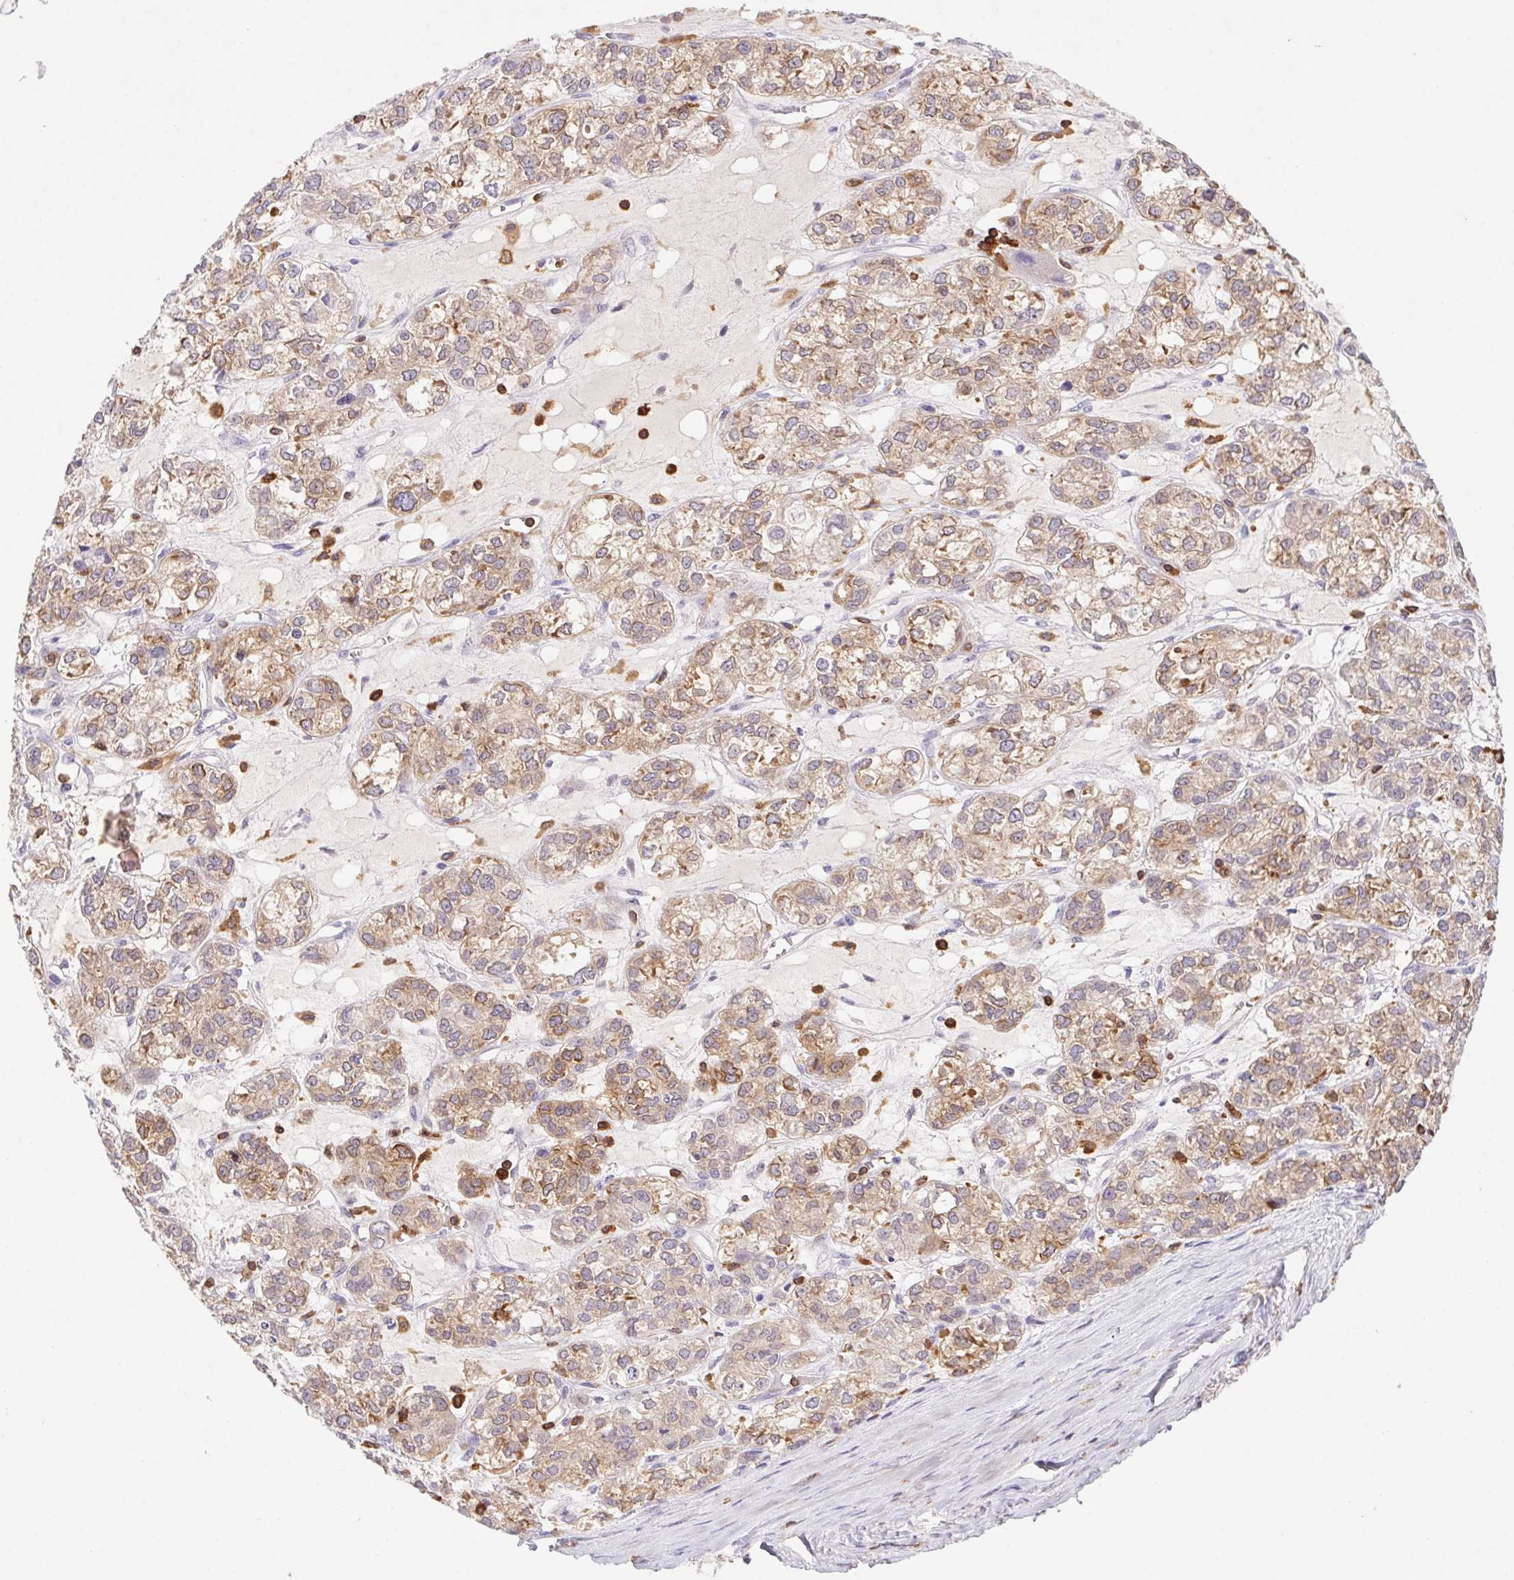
{"staining": {"intensity": "moderate", "quantity": ">75%", "location": "cytoplasmic/membranous"}, "tissue": "ovarian cancer", "cell_type": "Tumor cells", "image_type": "cancer", "snomed": [{"axis": "morphology", "description": "Carcinoma, endometroid"}, {"axis": "topography", "description": "Ovary"}], "caption": "Immunohistochemical staining of human endometroid carcinoma (ovarian) demonstrates medium levels of moderate cytoplasmic/membranous protein expression in about >75% of tumor cells.", "gene": "APBB1IP", "patient": {"sex": "female", "age": 64}}